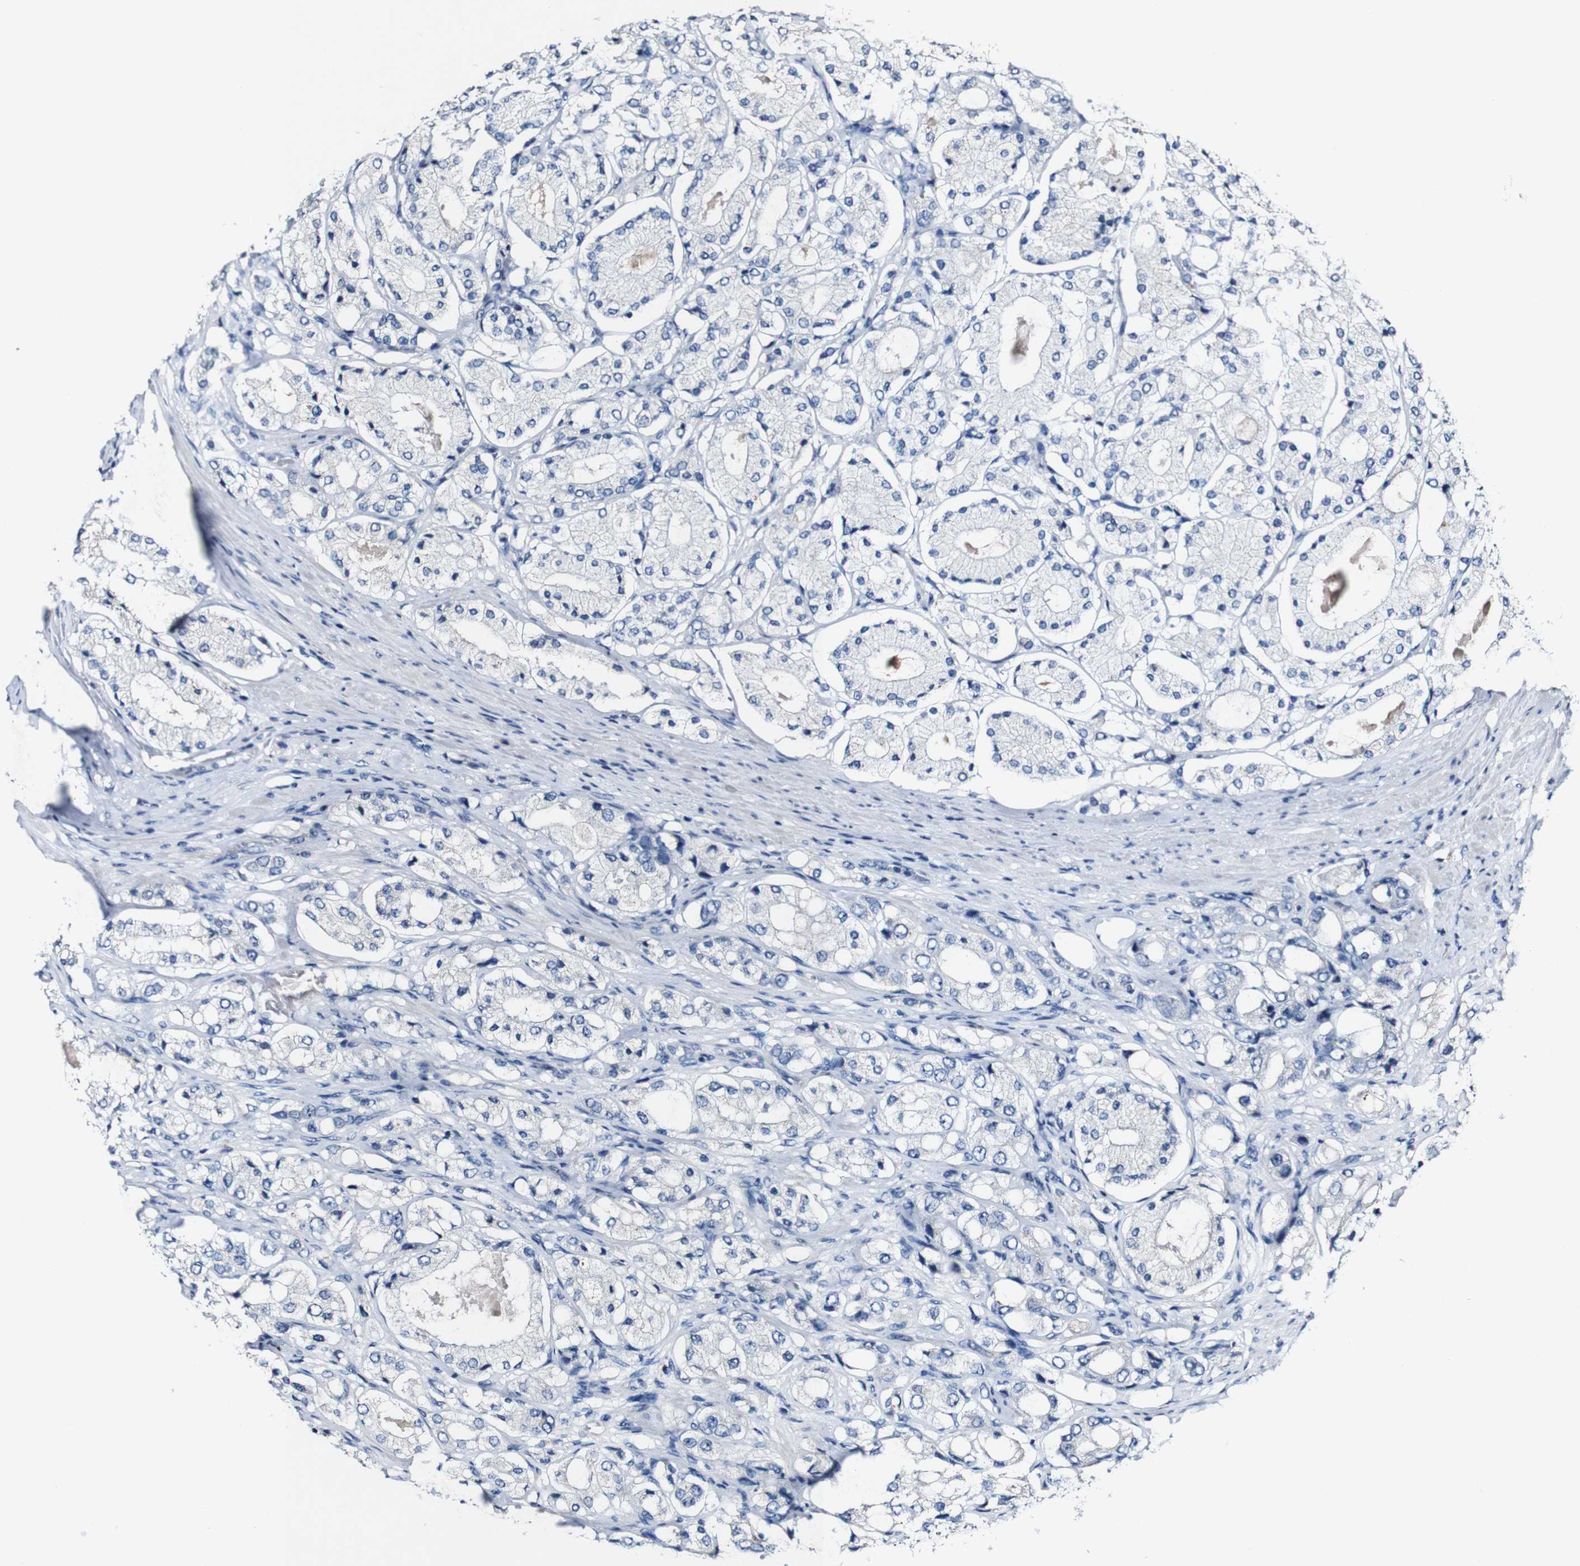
{"staining": {"intensity": "negative", "quantity": "none", "location": "none"}, "tissue": "prostate cancer", "cell_type": "Tumor cells", "image_type": "cancer", "snomed": [{"axis": "morphology", "description": "Adenocarcinoma, High grade"}, {"axis": "topography", "description": "Prostate"}], "caption": "DAB immunohistochemical staining of adenocarcinoma (high-grade) (prostate) shows no significant staining in tumor cells.", "gene": "GRAMD1A", "patient": {"sex": "male", "age": 65}}